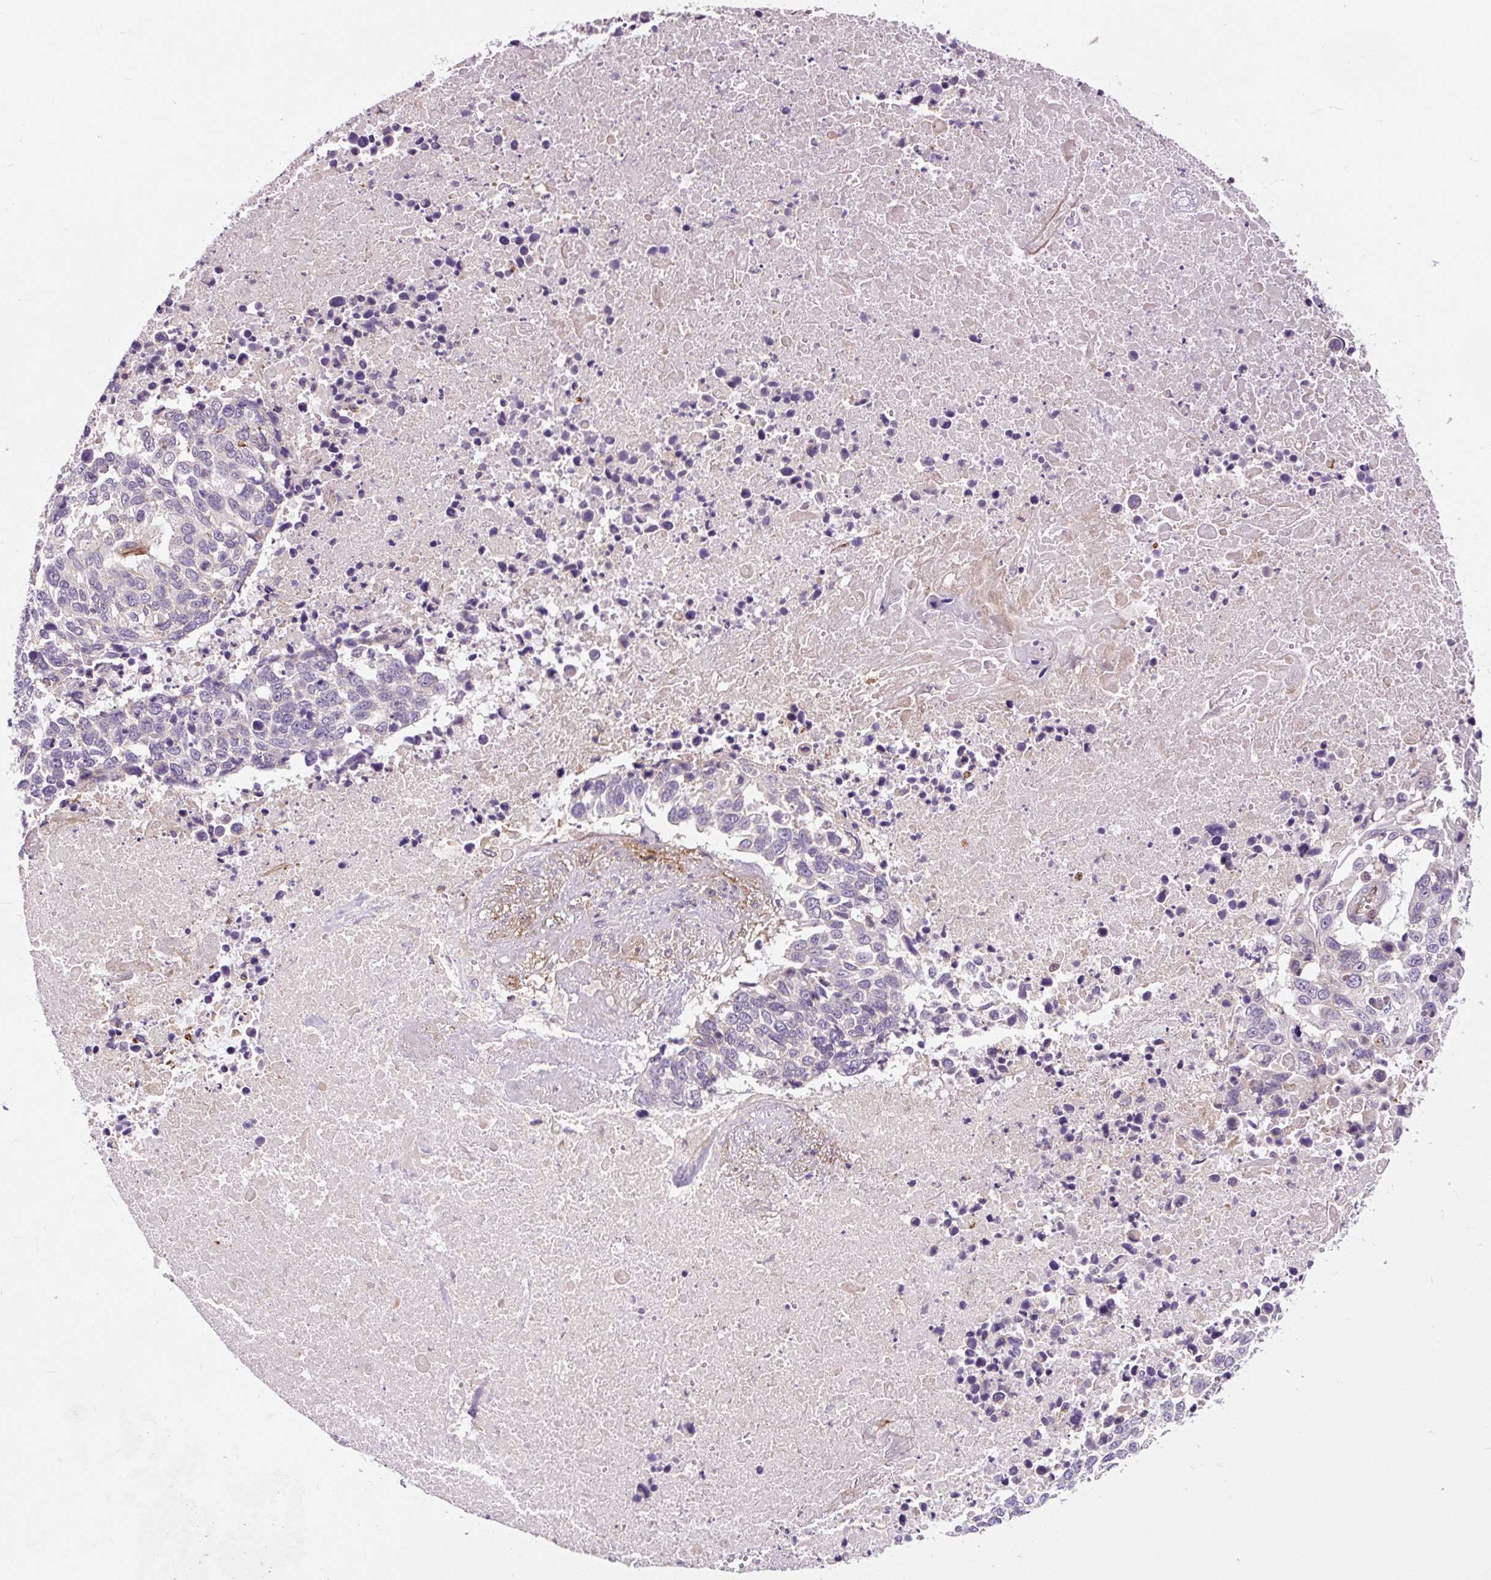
{"staining": {"intensity": "negative", "quantity": "none", "location": "none"}, "tissue": "lung cancer", "cell_type": "Tumor cells", "image_type": "cancer", "snomed": [{"axis": "morphology", "description": "Squamous cell carcinoma, NOS"}, {"axis": "topography", "description": "Lung"}], "caption": "The image reveals no staining of tumor cells in squamous cell carcinoma (lung).", "gene": "PCDHGB3", "patient": {"sex": "male", "age": 62}}